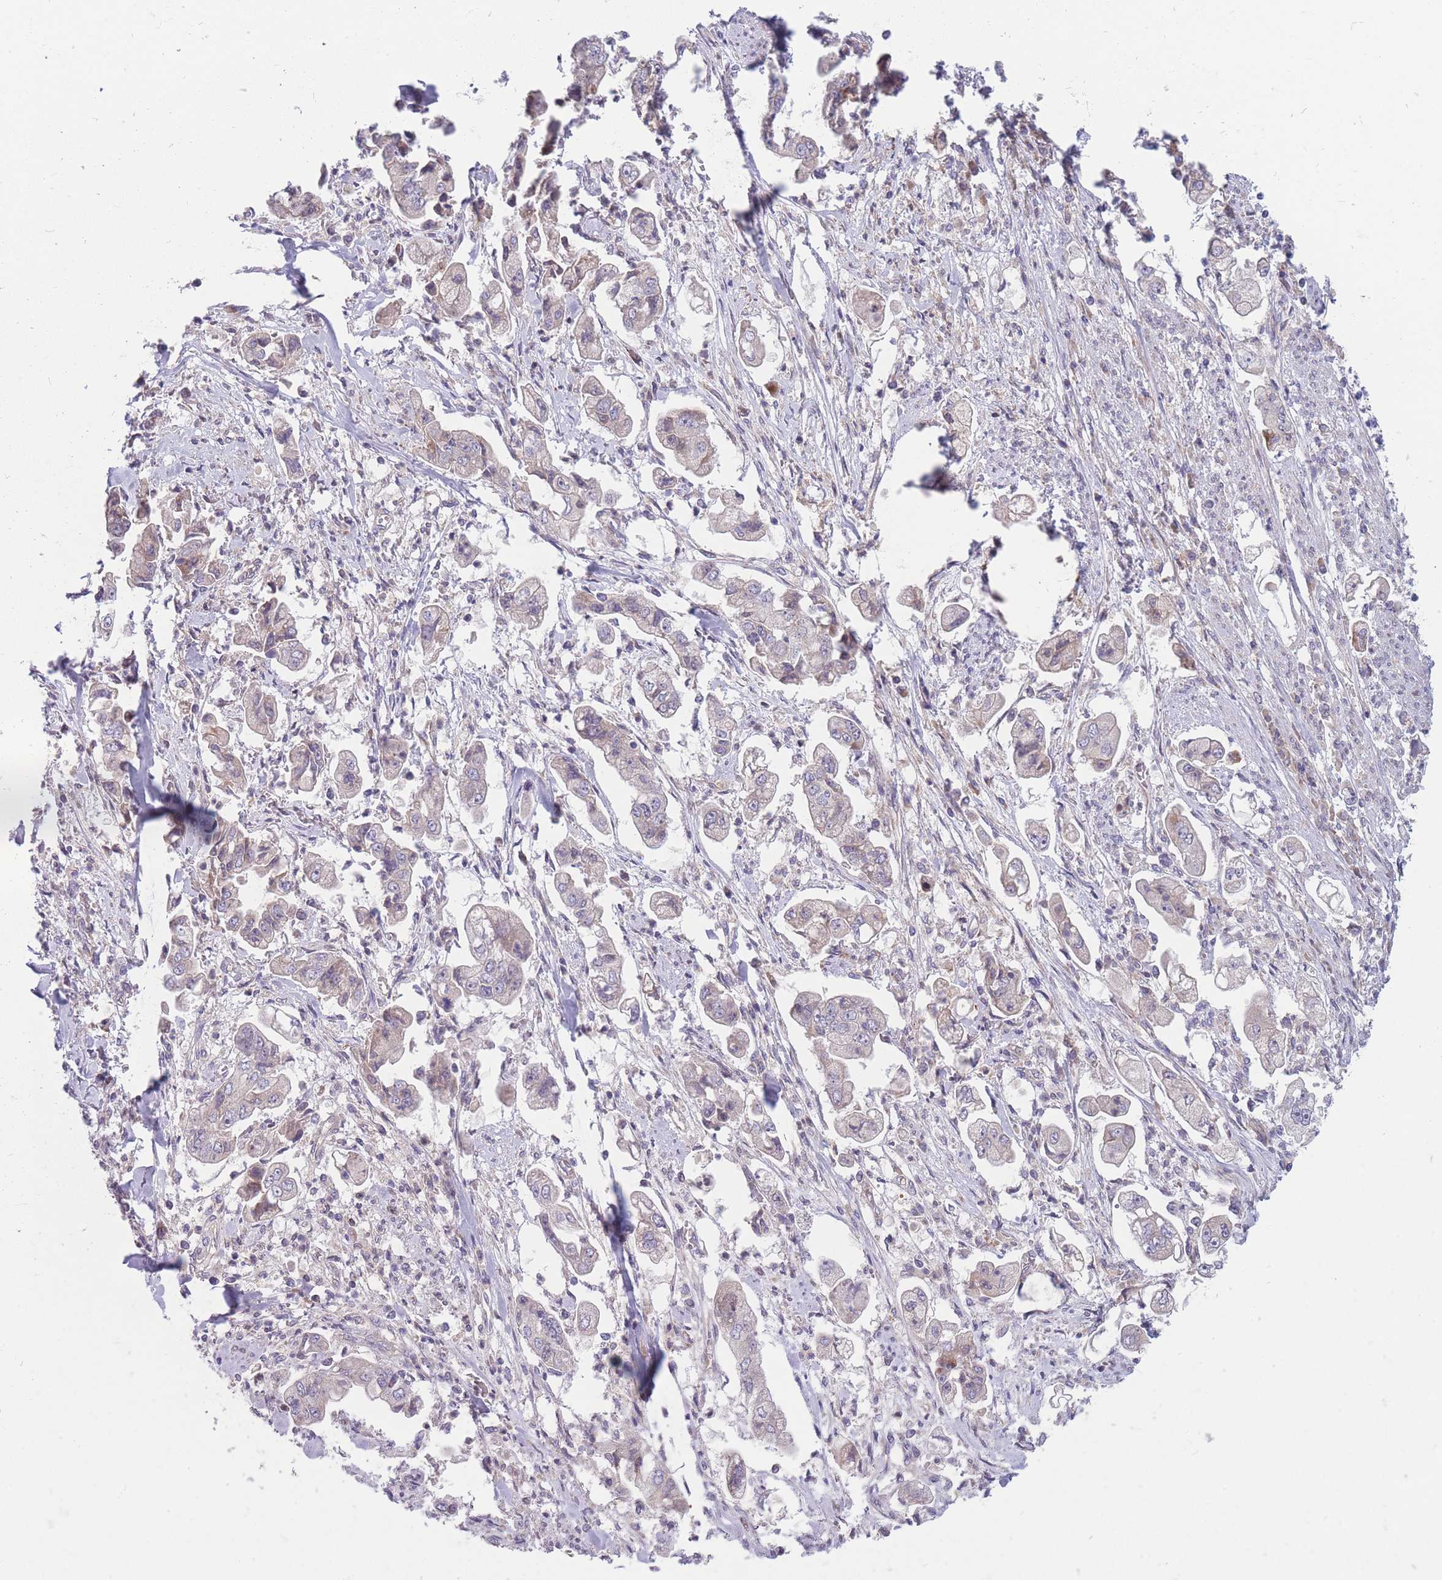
{"staining": {"intensity": "negative", "quantity": "none", "location": "none"}, "tissue": "stomach cancer", "cell_type": "Tumor cells", "image_type": "cancer", "snomed": [{"axis": "morphology", "description": "Adenocarcinoma, NOS"}, {"axis": "topography", "description": "Stomach"}], "caption": "The image shows no significant staining in tumor cells of stomach cancer (adenocarcinoma).", "gene": "TMEM131L", "patient": {"sex": "male", "age": 62}}